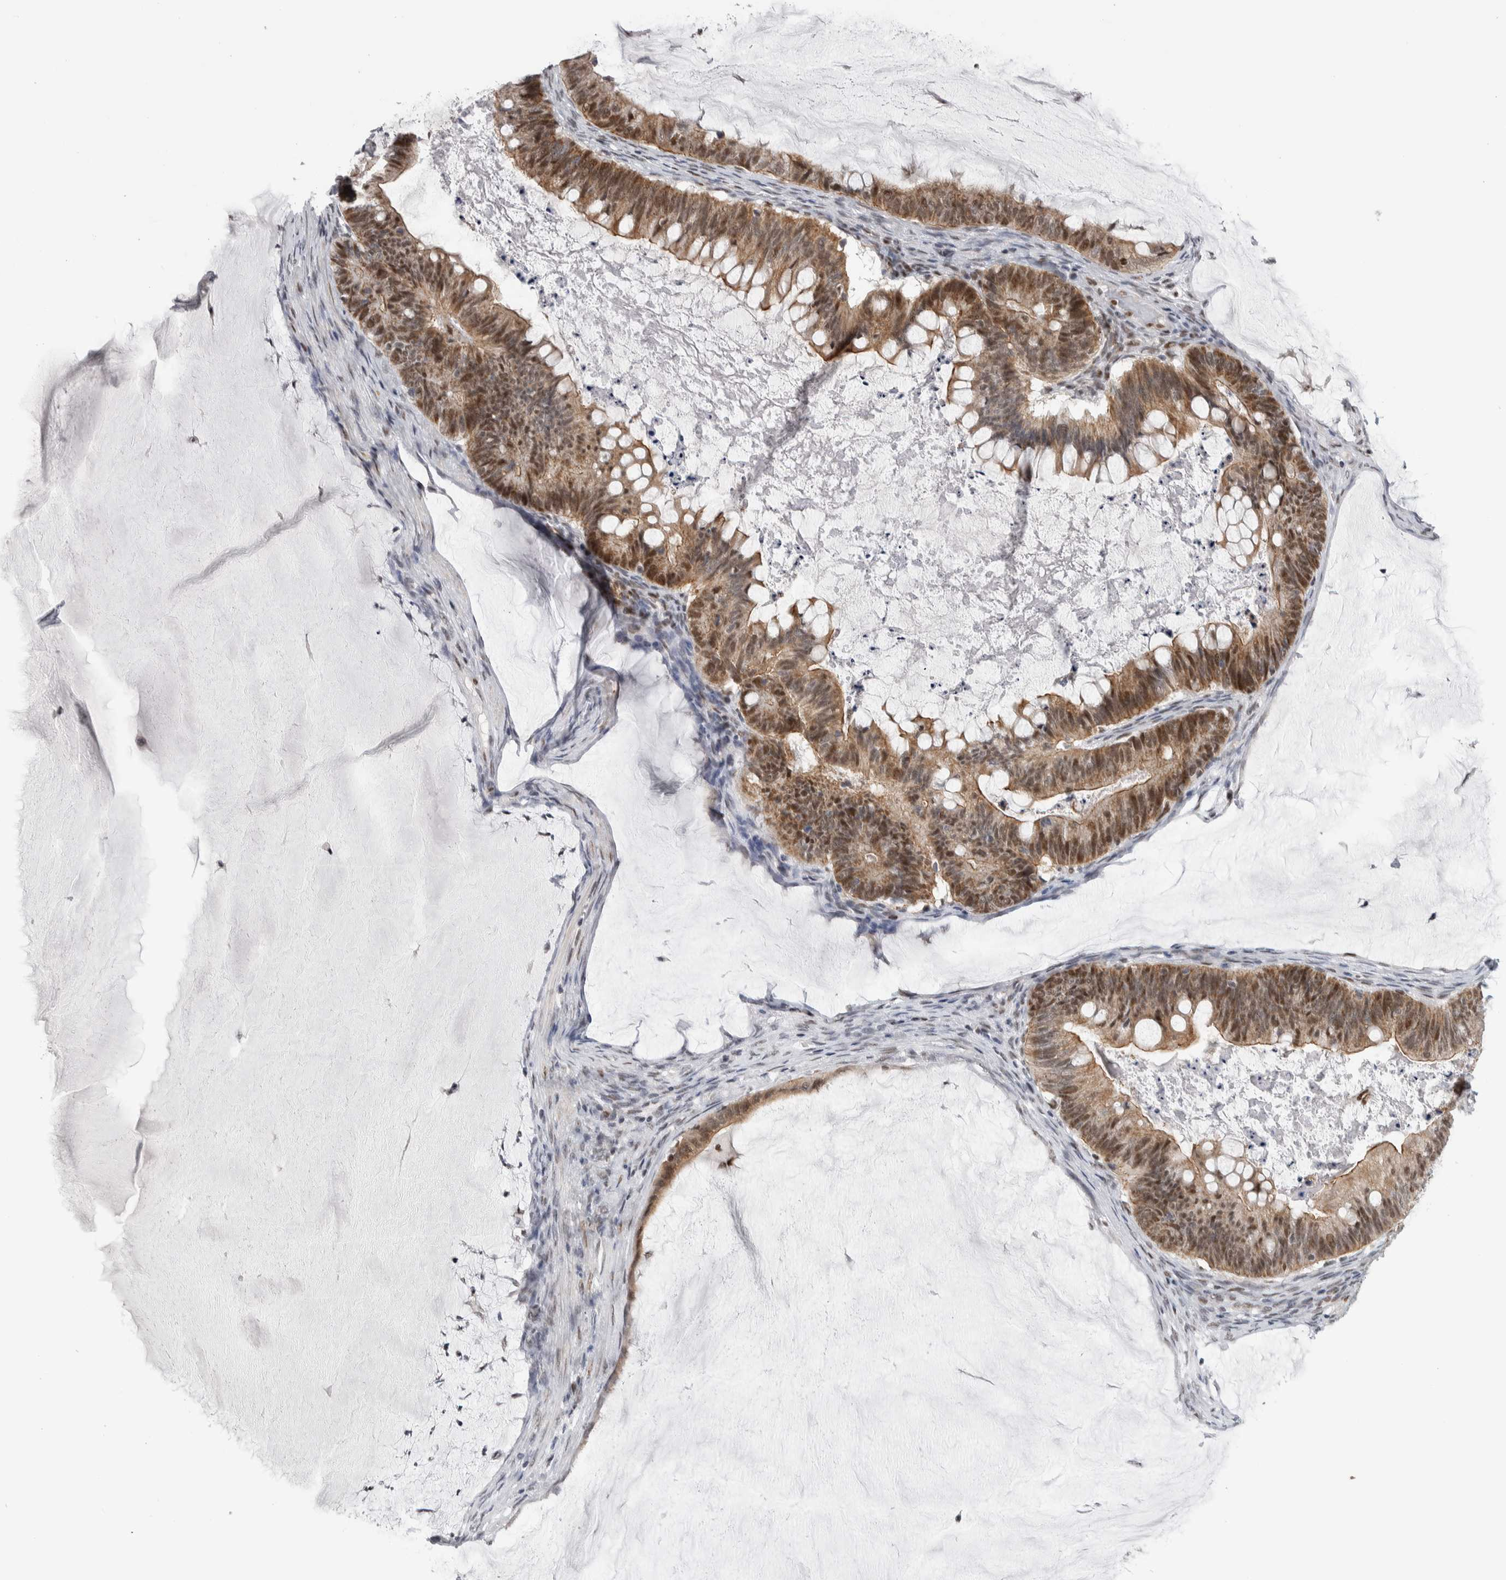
{"staining": {"intensity": "moderate", "quantity": ">75%", "location": "cytoplasmic/membranous,nuclear"}, "tissue": "ovarian cancer", "cell_type": "Tumor cells", "image_type": "cancer", "snomed": [{"axis": "morphology", "description": "Cystadenocarcinoma, mucinous, NOS"}, {"axis": "topography", "description": "Ovary"}], "caption": "Immunohistochemistry (IHC) image of human ovarian mucinous cystadenocarcinoma stained for a protein (brown), which demonstrates medium levels of moderate cytoplasmic/membranous and nuclear staining in approximately >75% of tumor cells.", "gene": "HEXIM2", "patient": {"sex": "female", "age": 61}}